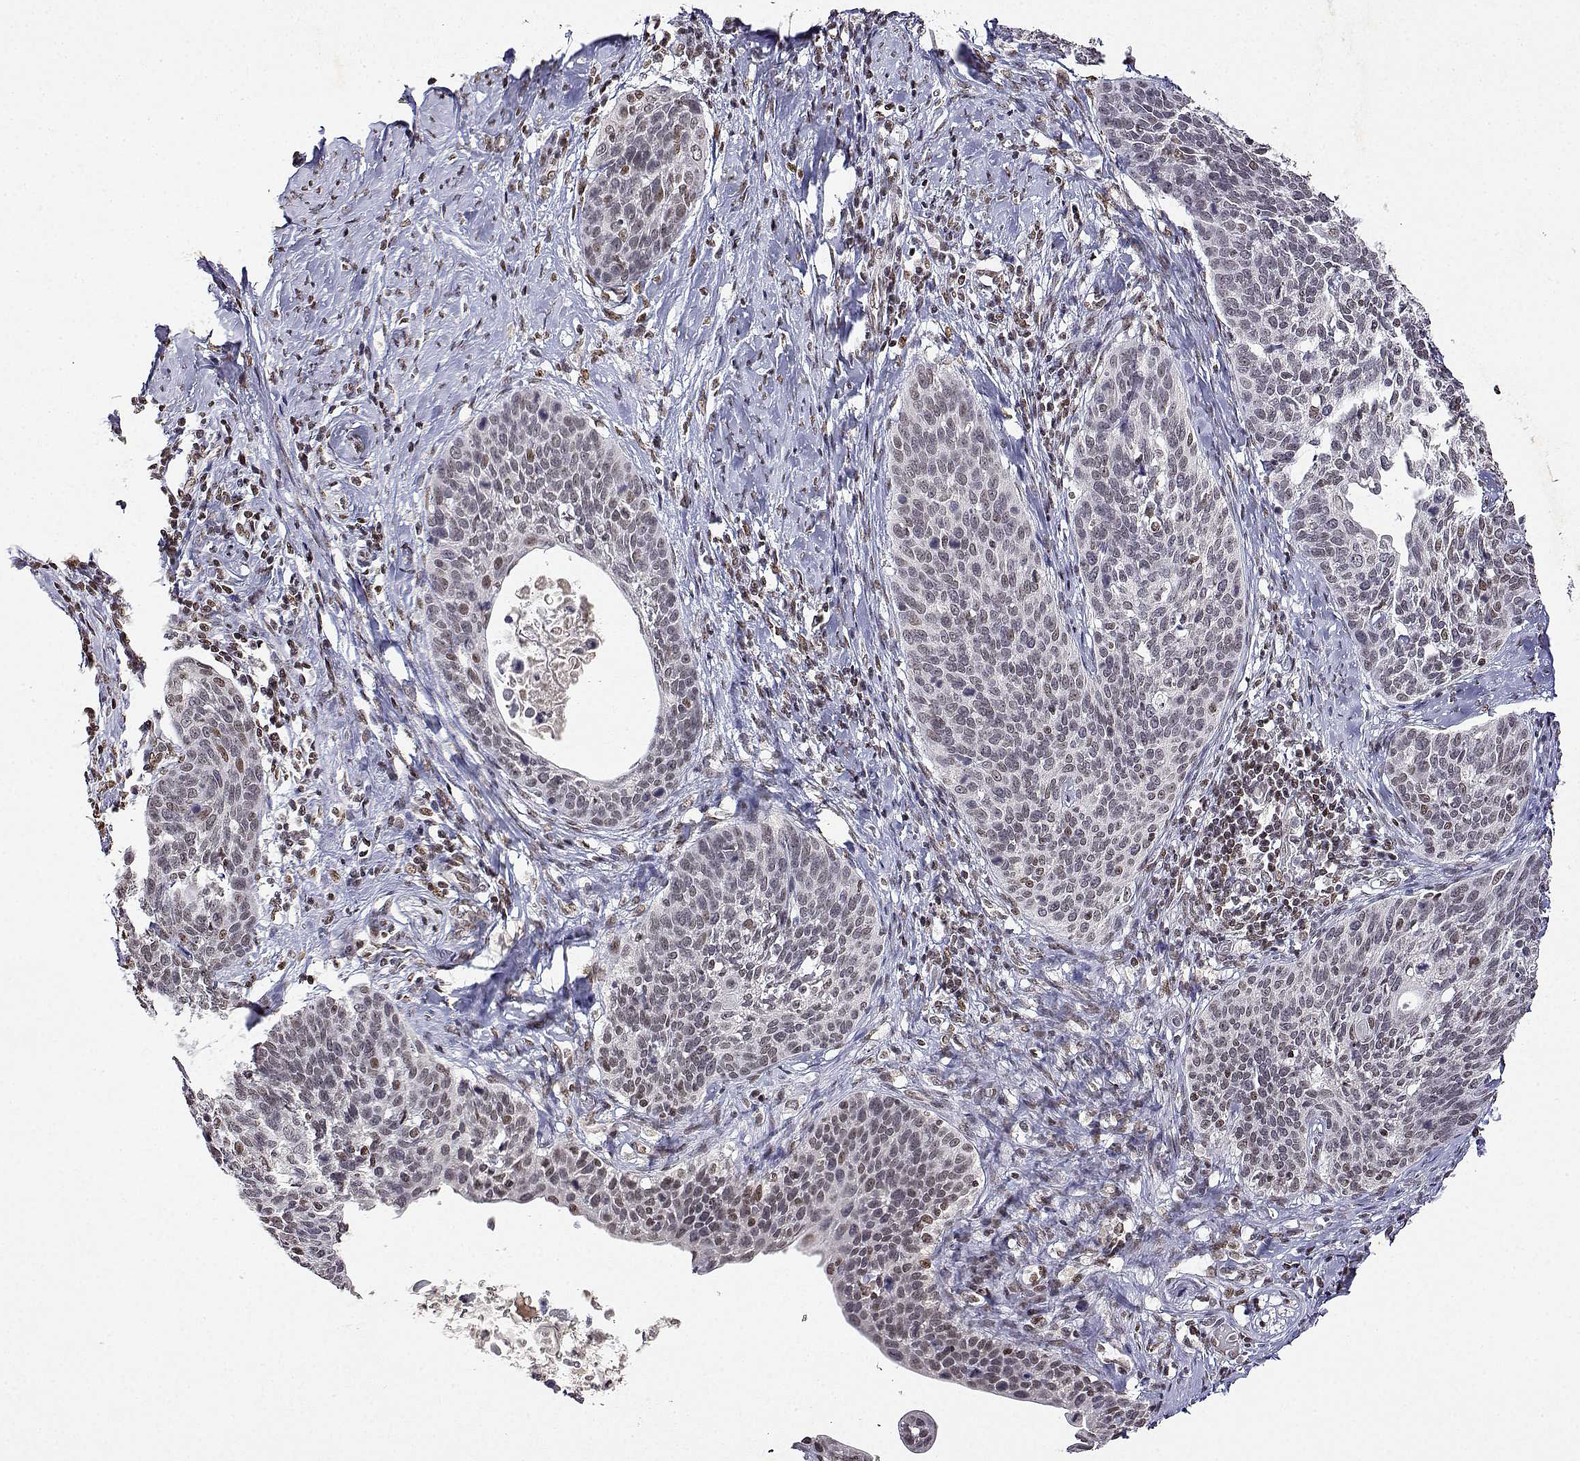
{"staining": {"intensity": "weak", "quantity": "25%-75%", "location": "nuclear"}, "tissue": "cervical cancer", "cell_type": "Tumor cells", "image_type": "cancer", "snomed": [{"axis": "morphology", "description": "Squamous cell carcinoma, NOS"}, {"axis": "topography", "description": "Cervix"}], "caption": "Weak nuclear positivity is identified in about 25%-75% of tumor cells in squamous cell carcinoma (cervical). (Stains: DAB in brown, nuclei in blue, Microscopy: brightfield microscopy at high magnification).", "gene": "XPC", "patient": {"sex": "female", "age": 69}}